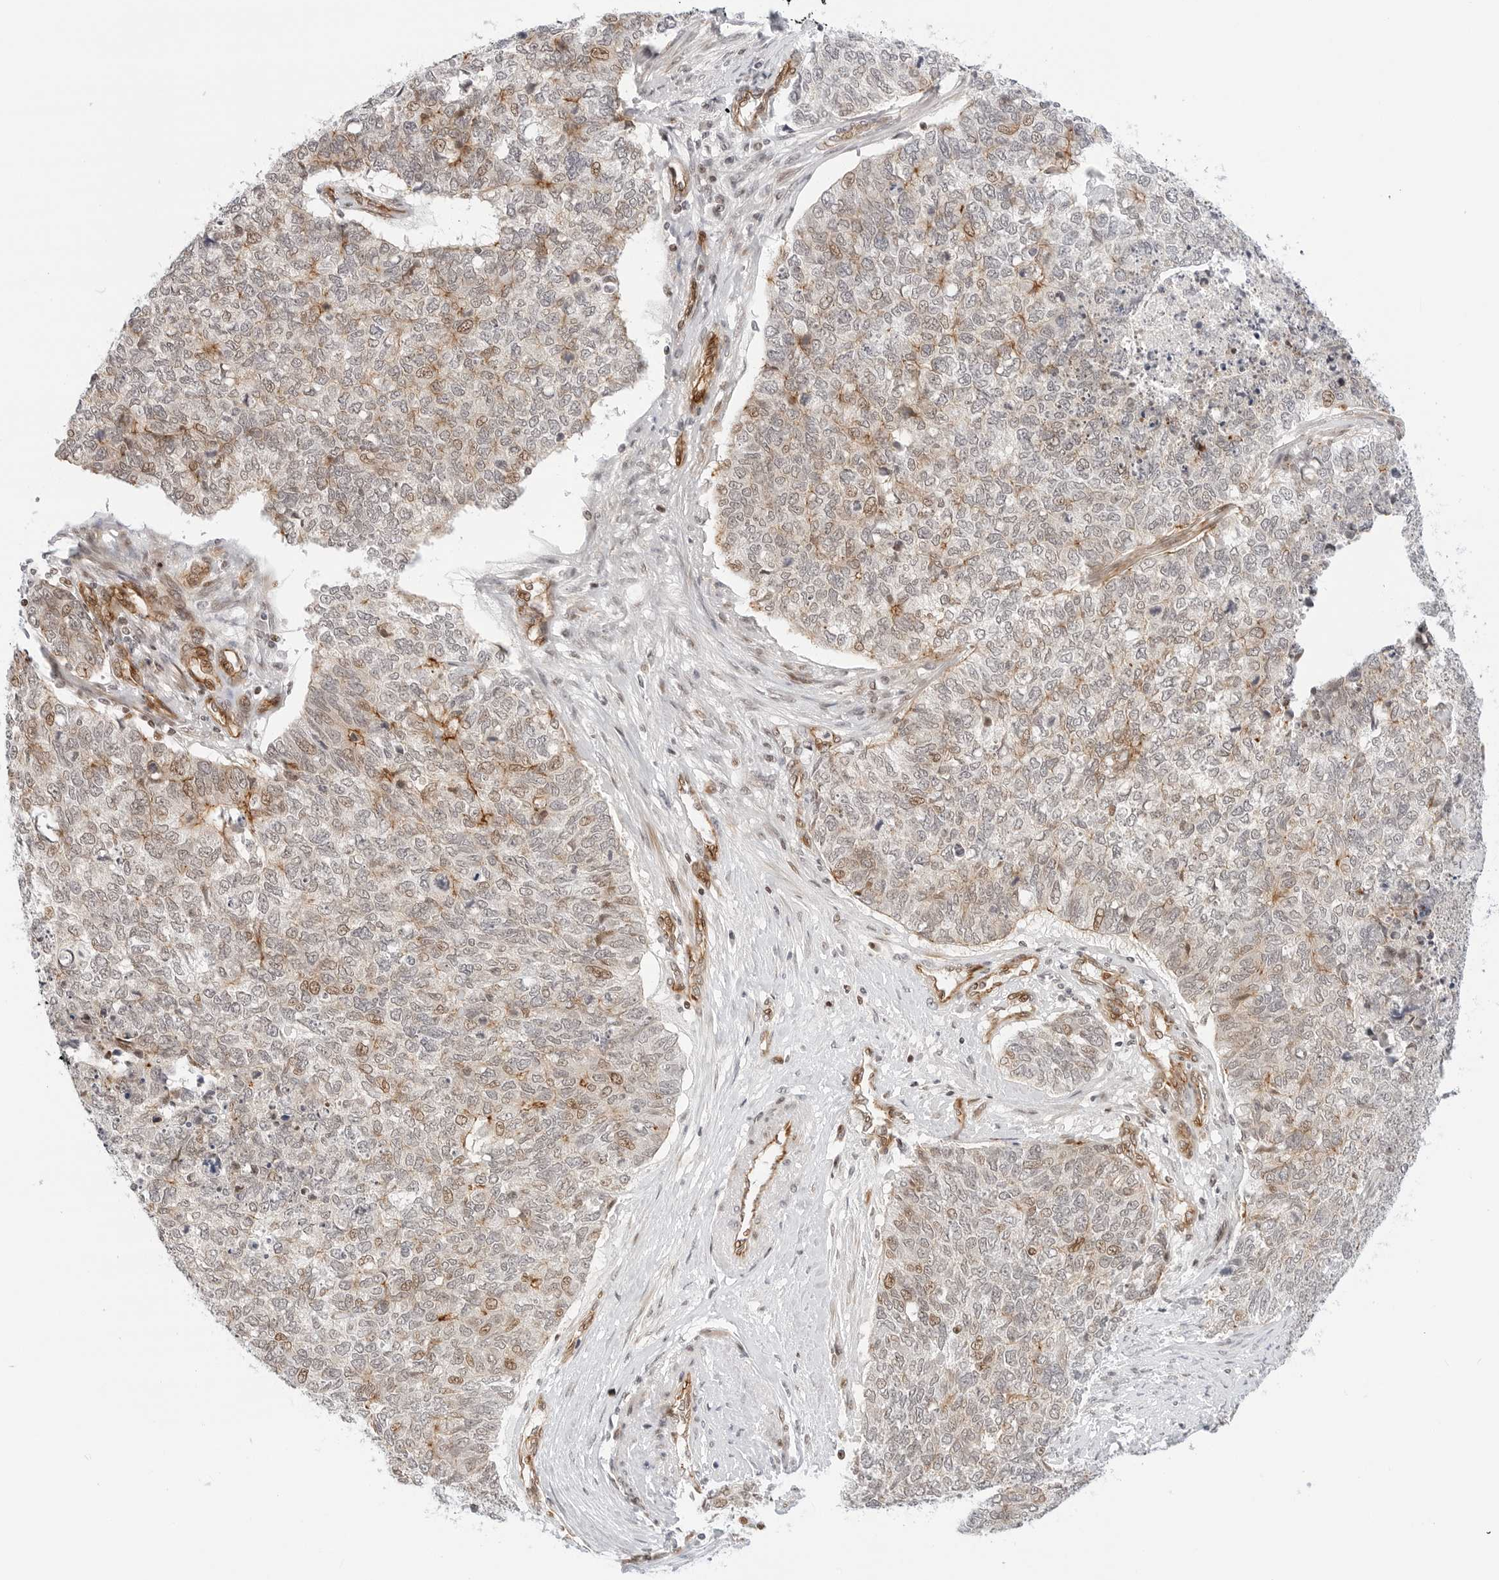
{"staining": {"intensity": "weak", "quantity": "25%-75%", "location": "nuclear"}, "tissue": "cervical cancer", "cell_type": "Tumor cells", "image_type": "cancer", "snomed": [{"axis": "morphology", "description": "Squamous cell carcinoma, NOS"}, {"axis": "topography", "description": "Cervix"}], "caption": "Immunohistochemistry photomicrograph of cervical cancer stained for a protein (brown), which reveals low levels of weak nuclear positivity in about 25%-75% of tumor cells.", "gene": "ZNF613", "patient": {"sex": "female", "age": 63}}